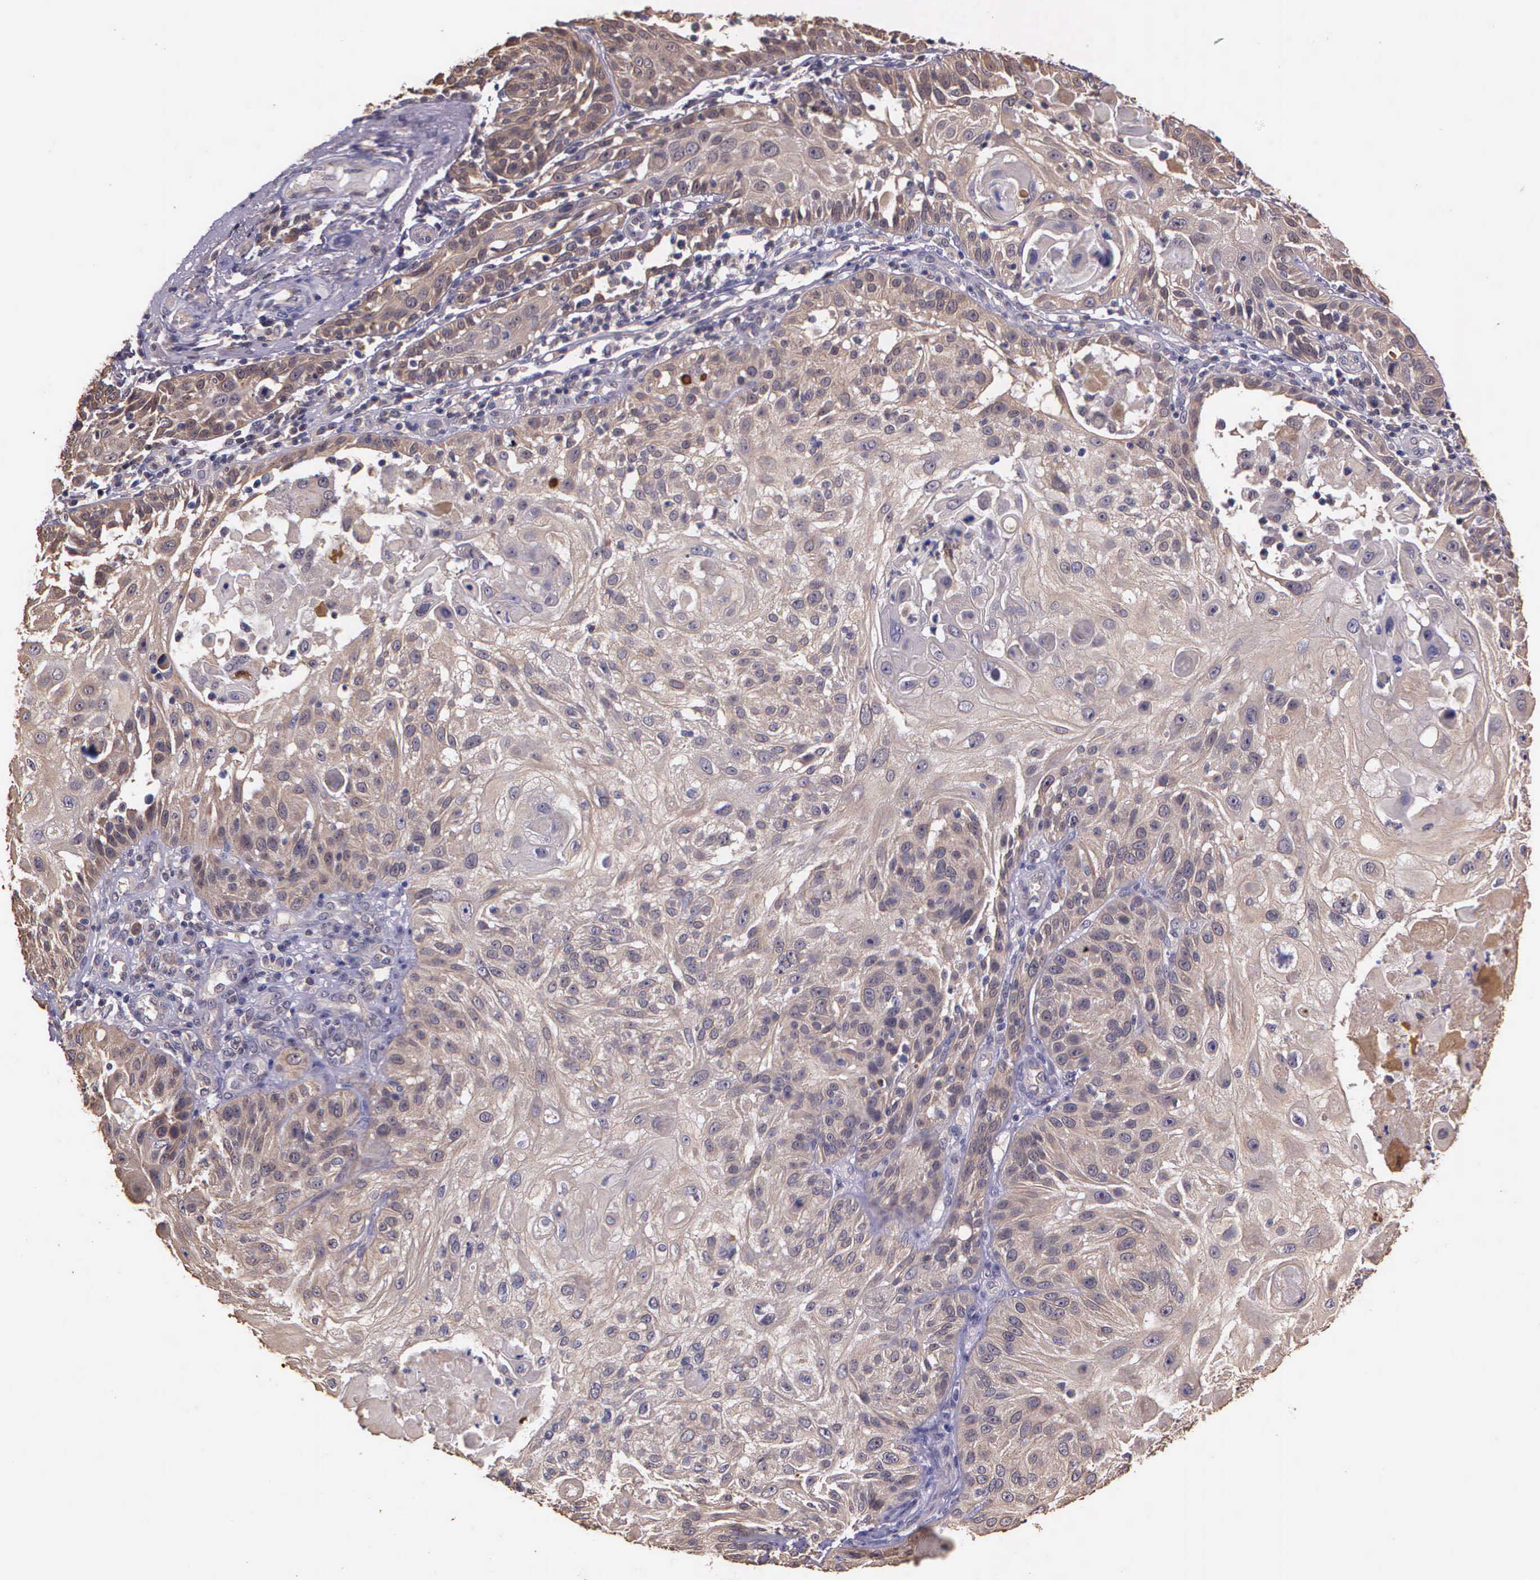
{"staining": {"intensity": "weak", "quantity": ">75%", "location": "cytoplasmic/membranous"}, "tissue": "skin cancer", "cell_type": "Tumor cells", "image_type": "cancer", "snomed": [{"axis": "morphology", "description": "Squamous cell carcinoma, NOS"}, {"axis": "topography", "description": "Skin"}], "caption": "The micrograph demonstrates staining of skin cancer (squamous cell carcinoma), revealing weak cytoplasmic/membranous protein expression (brown color) within tumor cells. (Brightfield microscopy of DAB IHC at high magnification).", "gene": "IGBP1", "patient": {"sex": "female", "age": 89}}